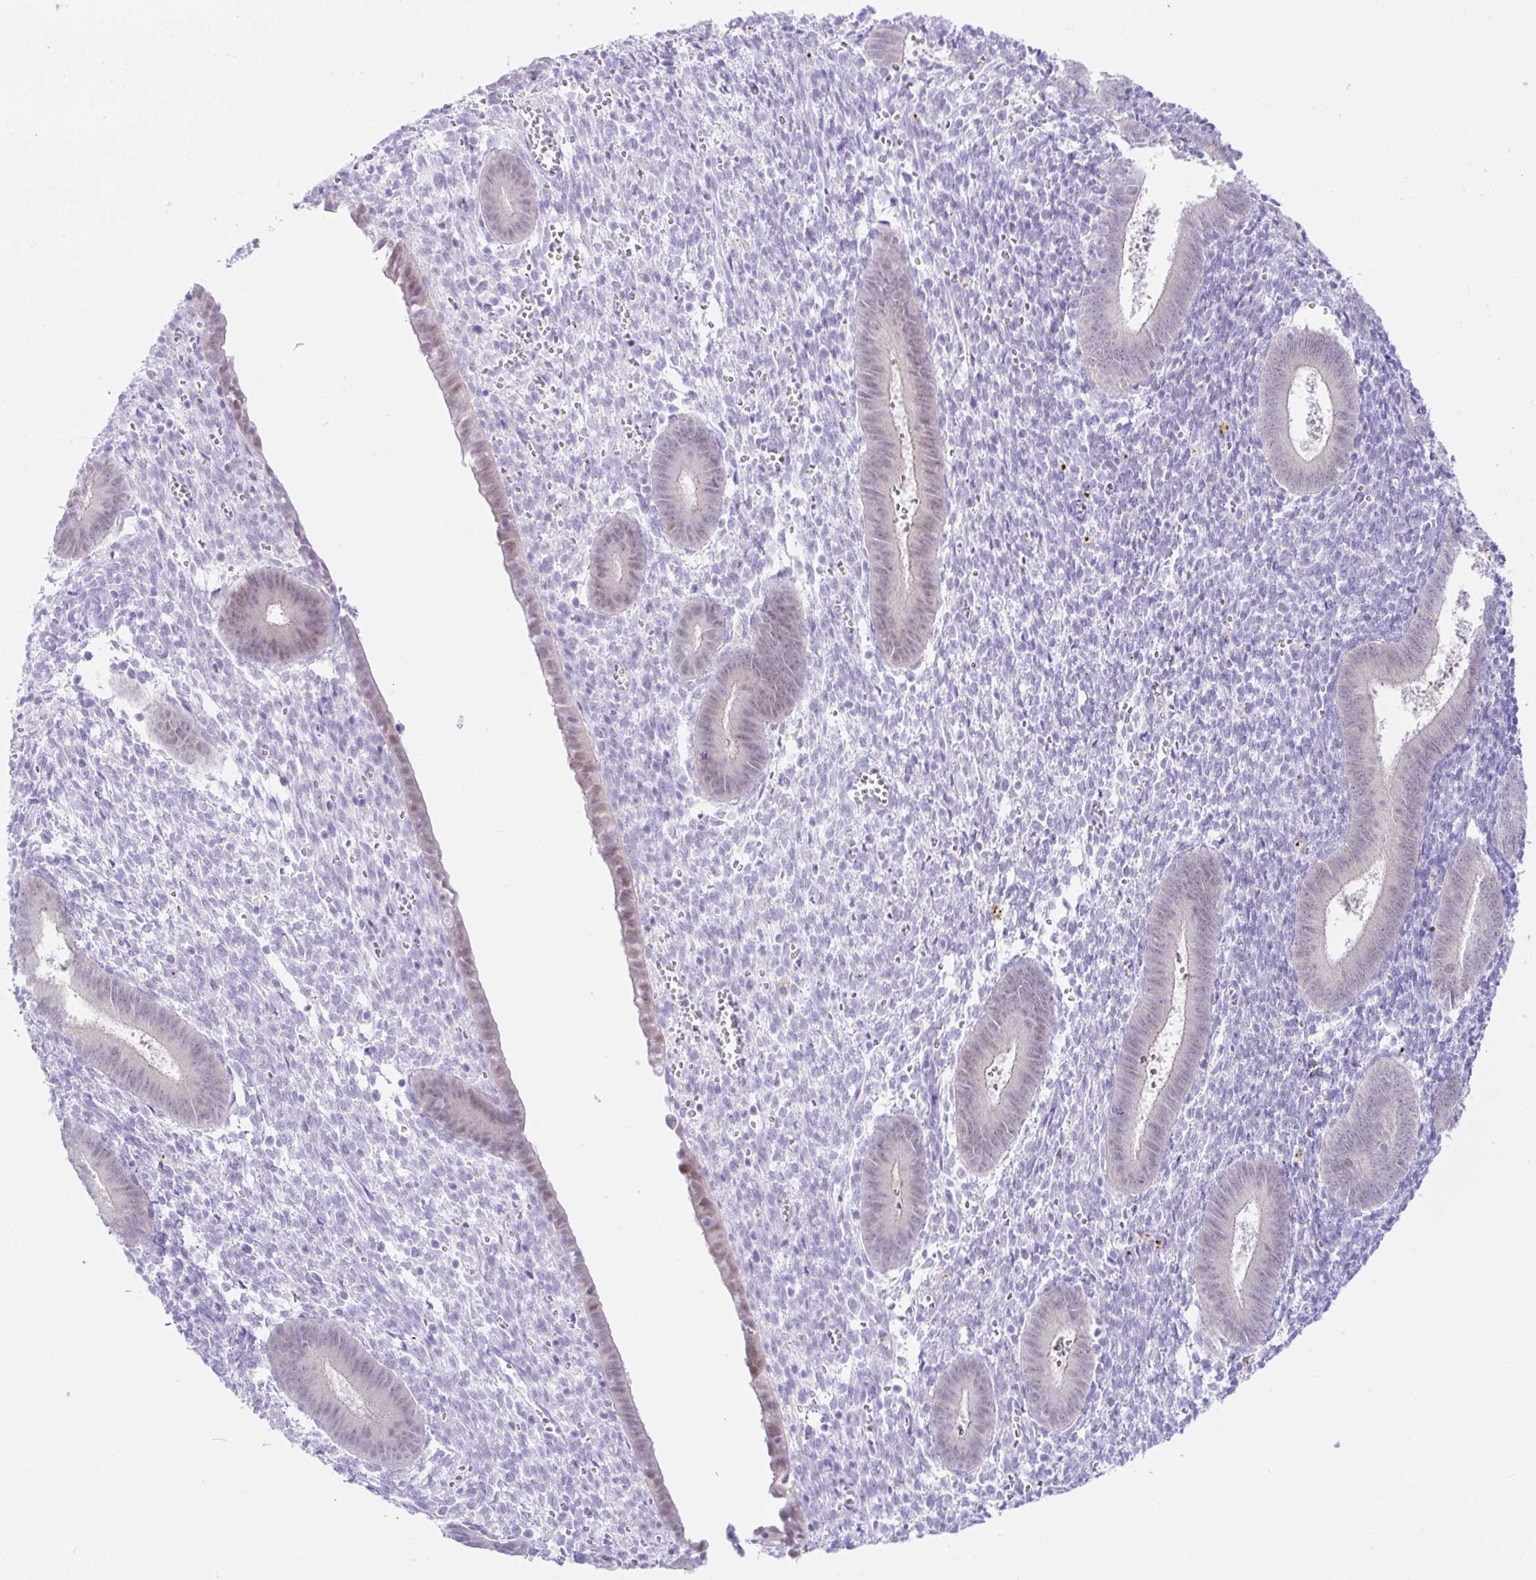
{"staining": {"intensity": "negative", "quantity": "none", "location": "none"}, "tissue": "endometrium", "cell_type": "Cells in endometrial stroma", "image_type": "normal", "snomed": [{"axis": "morphology", "description": "Normal tissue, NOS"}, {"axis": "topography", "description": "Endometrium"}], "caption": "This is an IHC histopathology image of normal endometrium. There is no staining in cells in endometrial stroma.", "gene": "PAX8", "patient": {"sex": "female", "age": 25}}